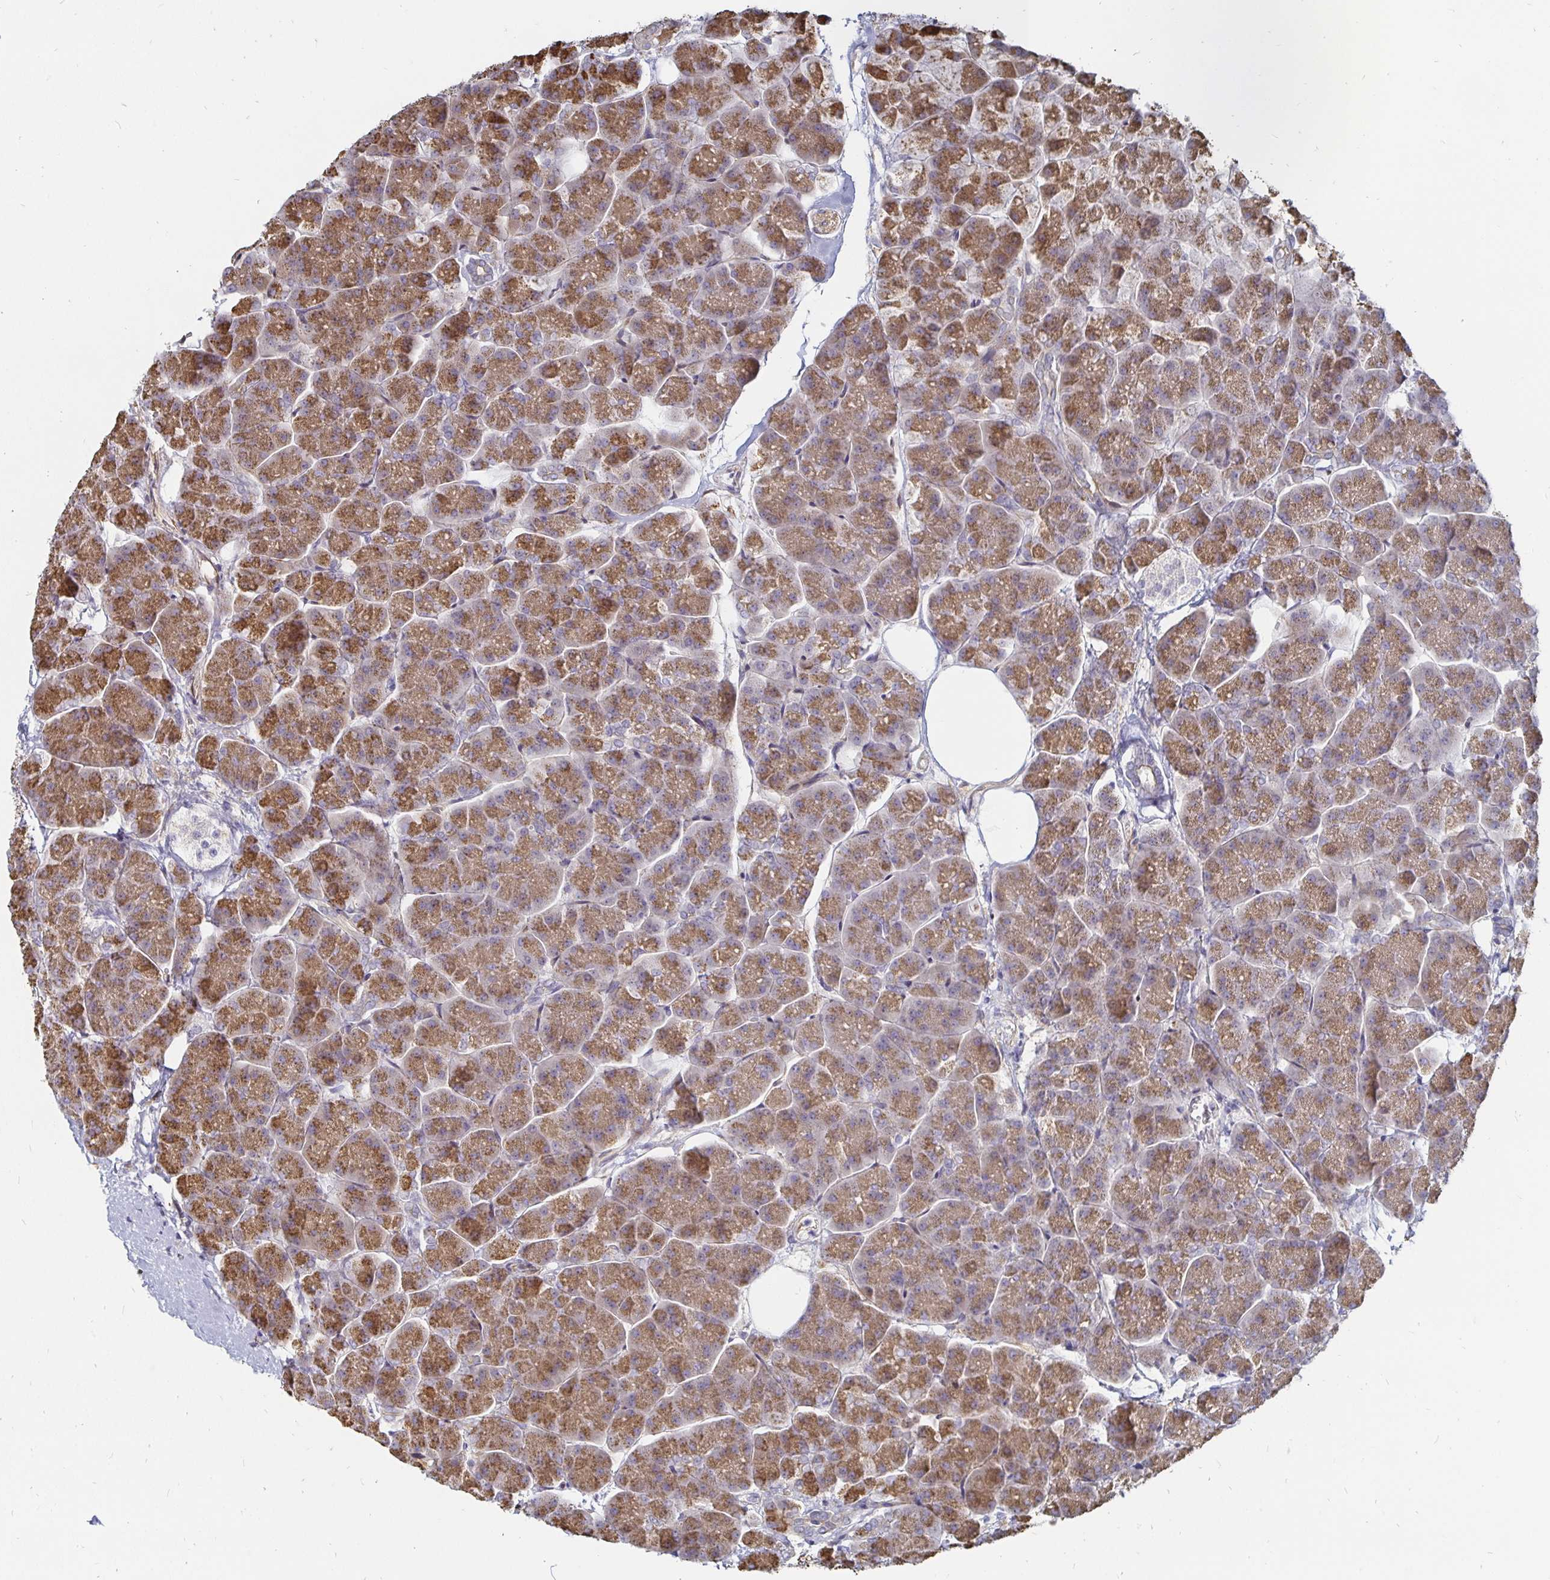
{"staining": {"intensity": "moderate", "quantity": ">75%", "location": "cytoplasmic/membranous"}, "tissue": "pancreas", "cell_type": "Exocrine glandular cells", "image_type": "normal", "snomed": [{"axis": "morphology", "description": "Normal tissue, NOS"}, {"axis": "topography", "description": "Pancreas"}, {"axis": "topography", "description": "Peripheral nerve tissue"}], "caption": "Immunohistochemistry micrograph of benign pancreas: pancreas stained using immunohistochemistry exhibits medium levels of moderate protein expression localized specifically in the cytoplasmic/membranous of exocrine glandular cells, appearing as a cytoplasmic/membranous brown color.", "gene": "CCDC85A", "patient": {"sex": "male", "age": 54}}